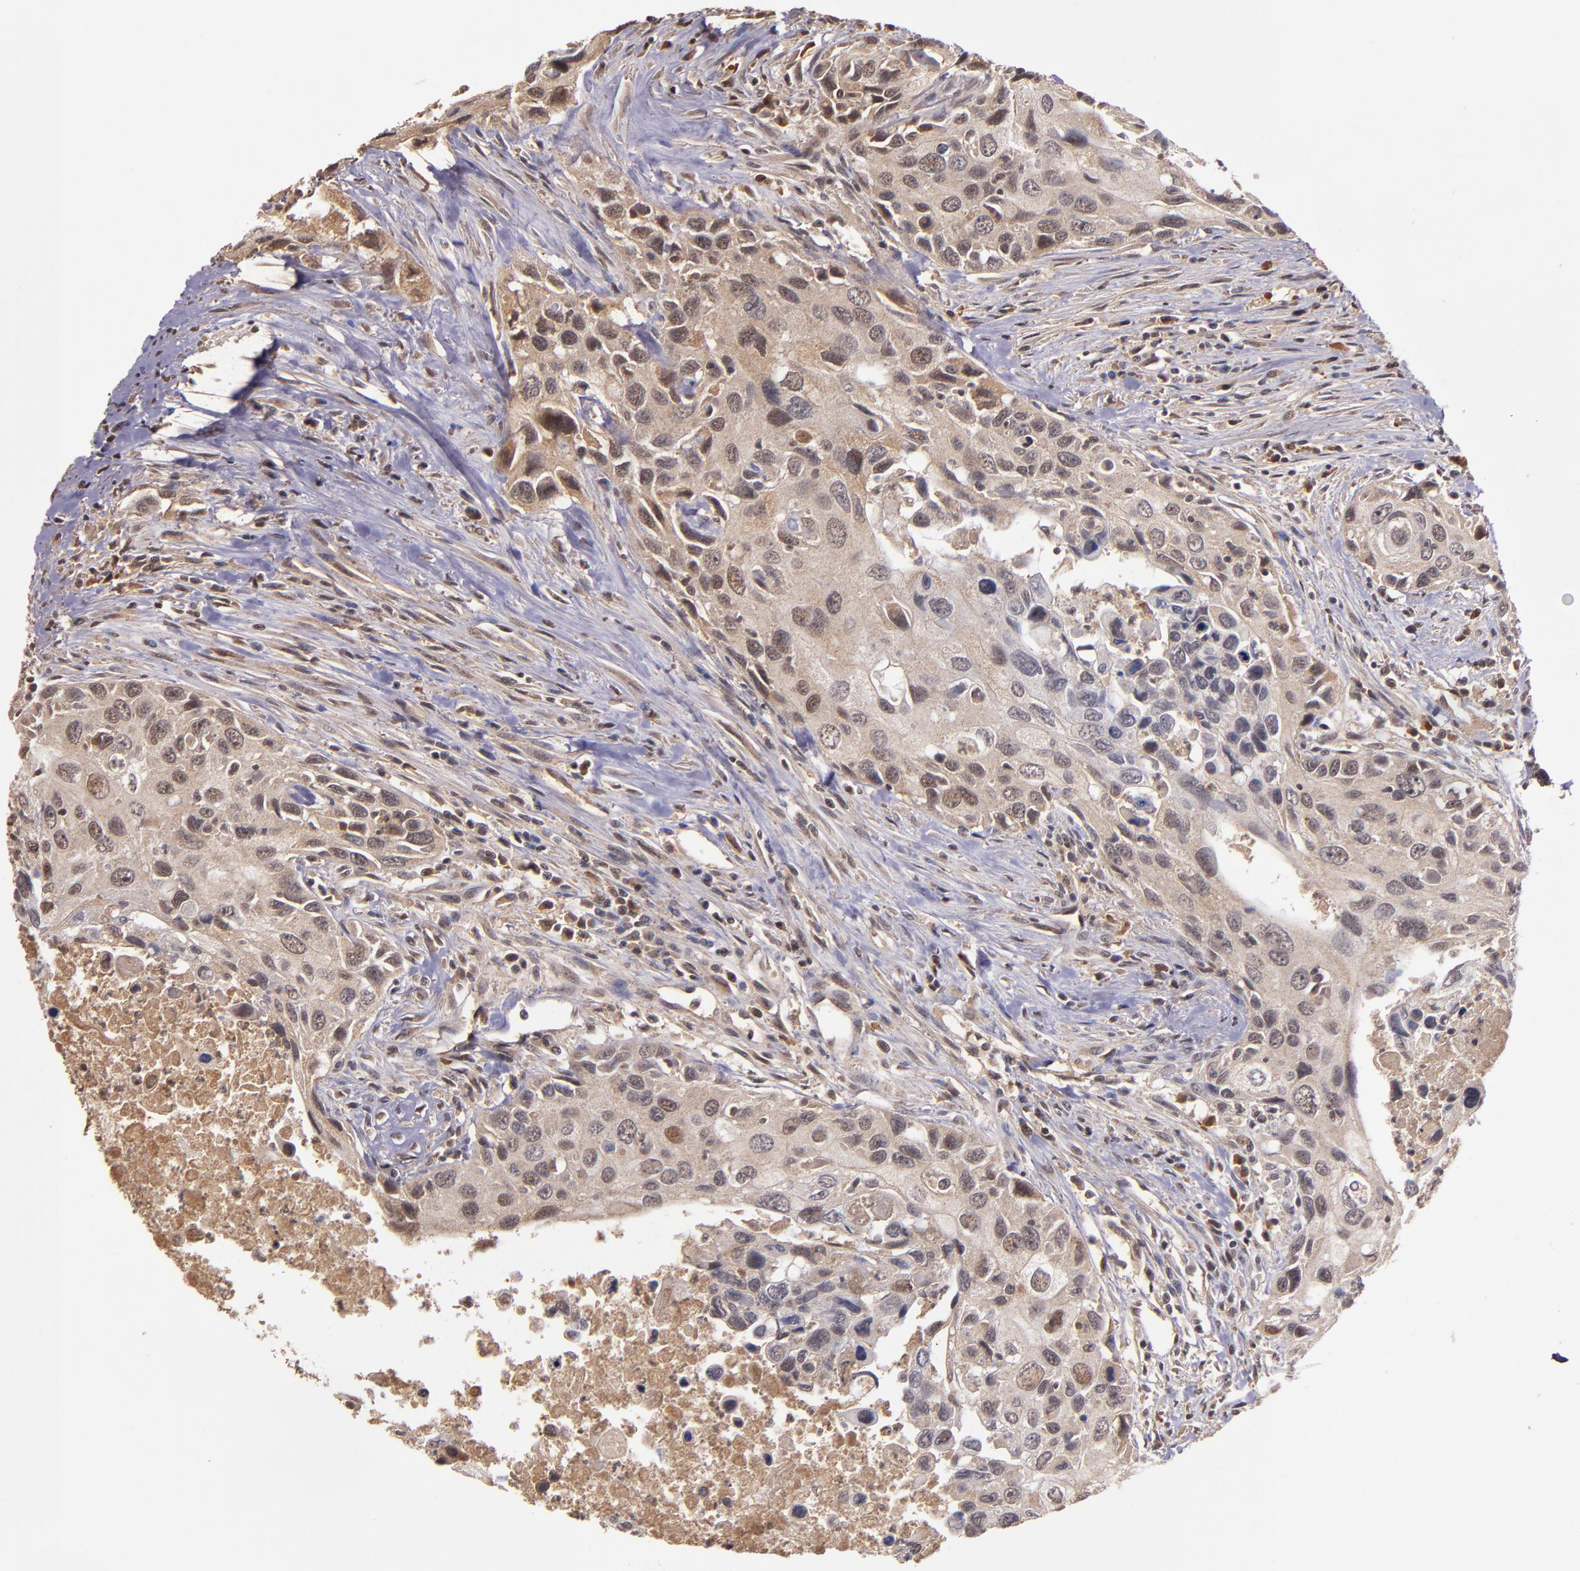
{"staining": {"intensity": "moderate", "quantity": ">75%", "location": "cytoplasmic/membranous"}, "tissue": "urothelial cancer", "cell_type": "Tumor cells", "image_type": "cancer", "snomed": [{"axis": "morphology", "description": "Urothelial carcinoma, High grade"}, {"axis": "topography", "description": "Urinary bladder"}], "caption": "A brown stain shows moderate cytoplasmic/membranous staining of a protein in human high-grade urothelial carcinoma tumor cells.", "gene": "RIOK3", "patient": {"sex": "male", "age": 71}}